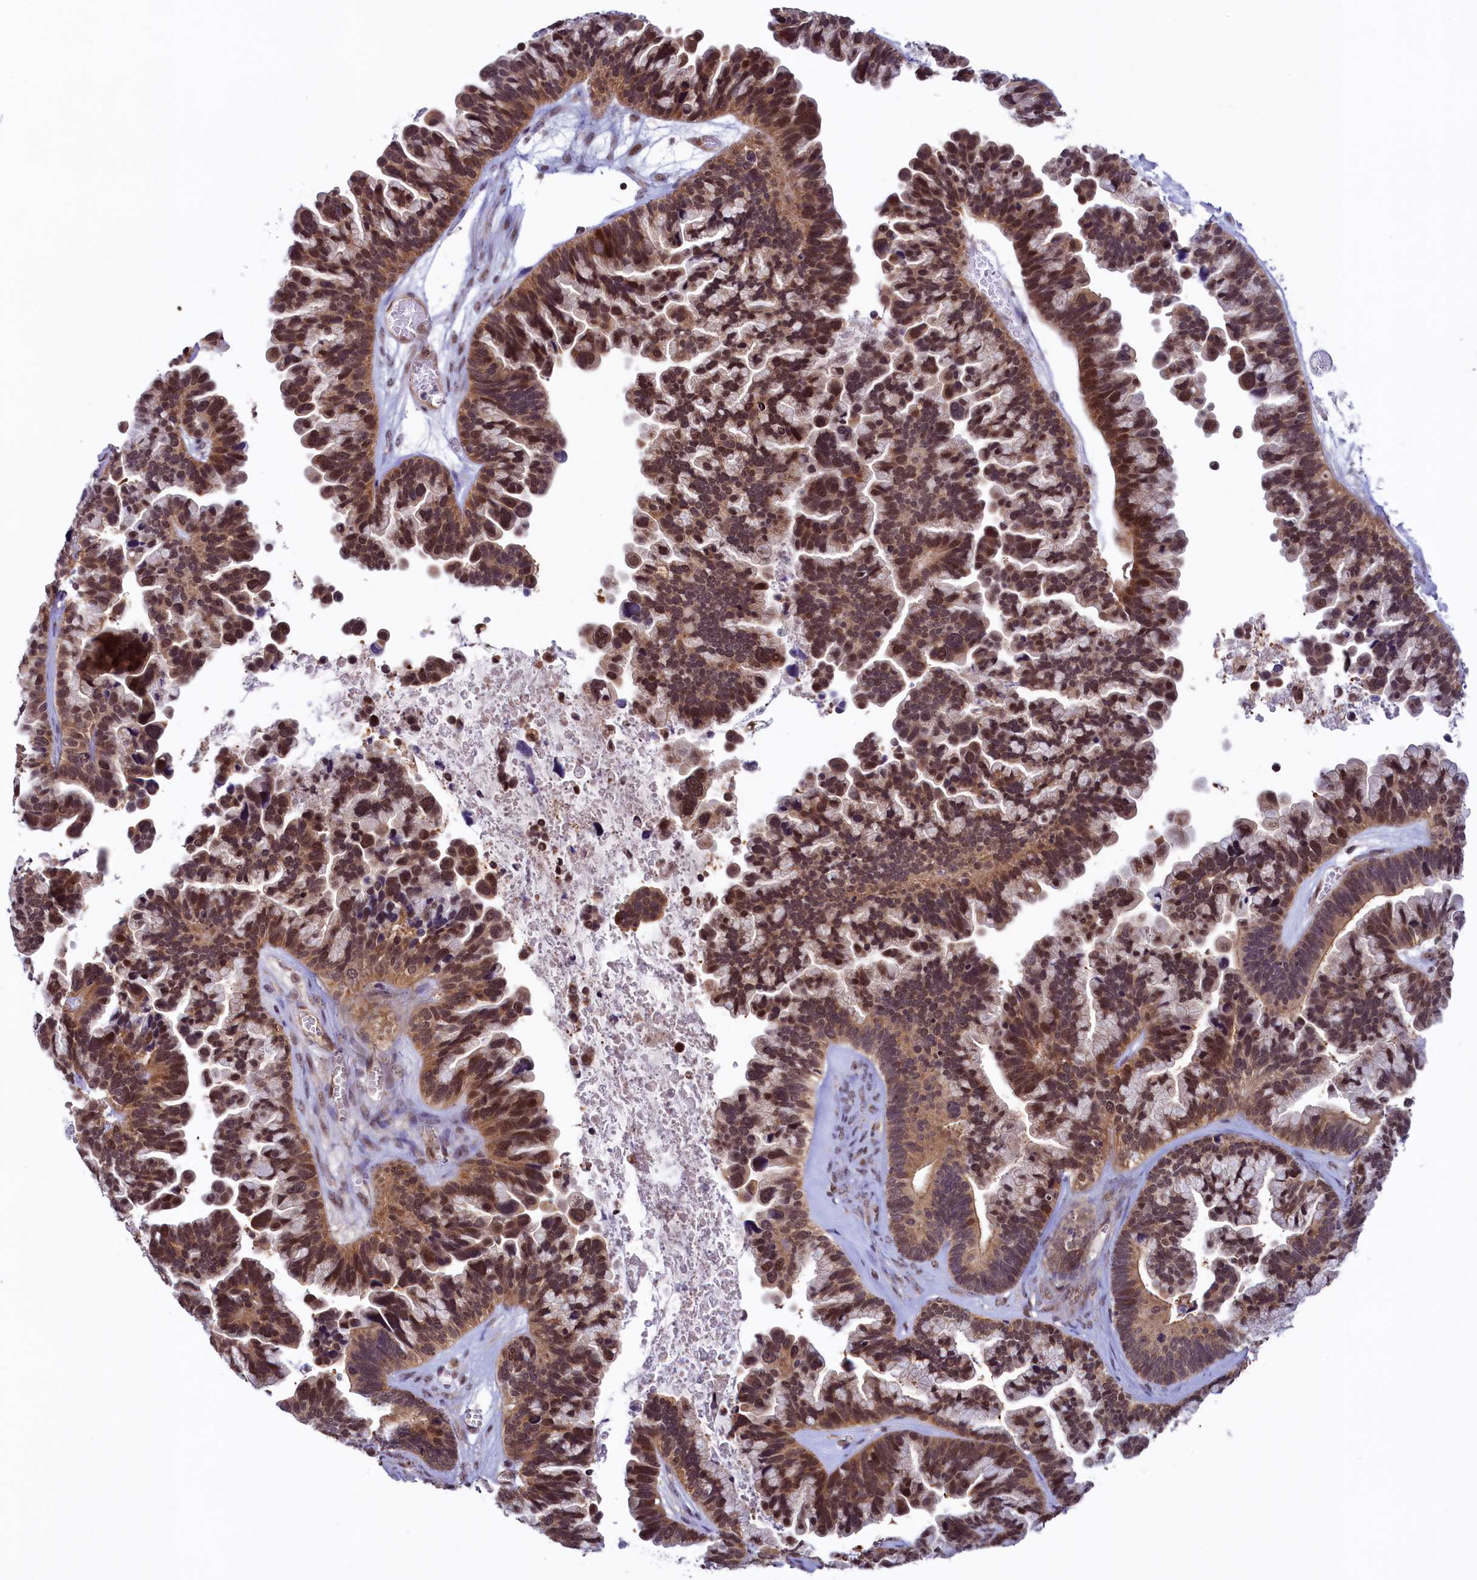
{"staining": {"intensity": "moderate", "quantity": ">75%", "location": "cytoplasmic/membranous,nuclear"}, "tissue": "ovarian cancer", "cell_type": "Tumor cells", "image_type": "cancer", "snomed": [{"axis": "morphology", "description": "Cystadenocarcinoma, serous, NOS"}, {"axis": "topography", "description": "Ovary"}], "caption": "IHC micrograph of human ovarian cancer stained for a protein (brown), which reveals medium levels of moderate cytoplasmic/membranous and nuclear positivity in about >75% of tumor cells.", "gene": "SLC7A6OS", "patient": {"sex": "female", "age": 56}}